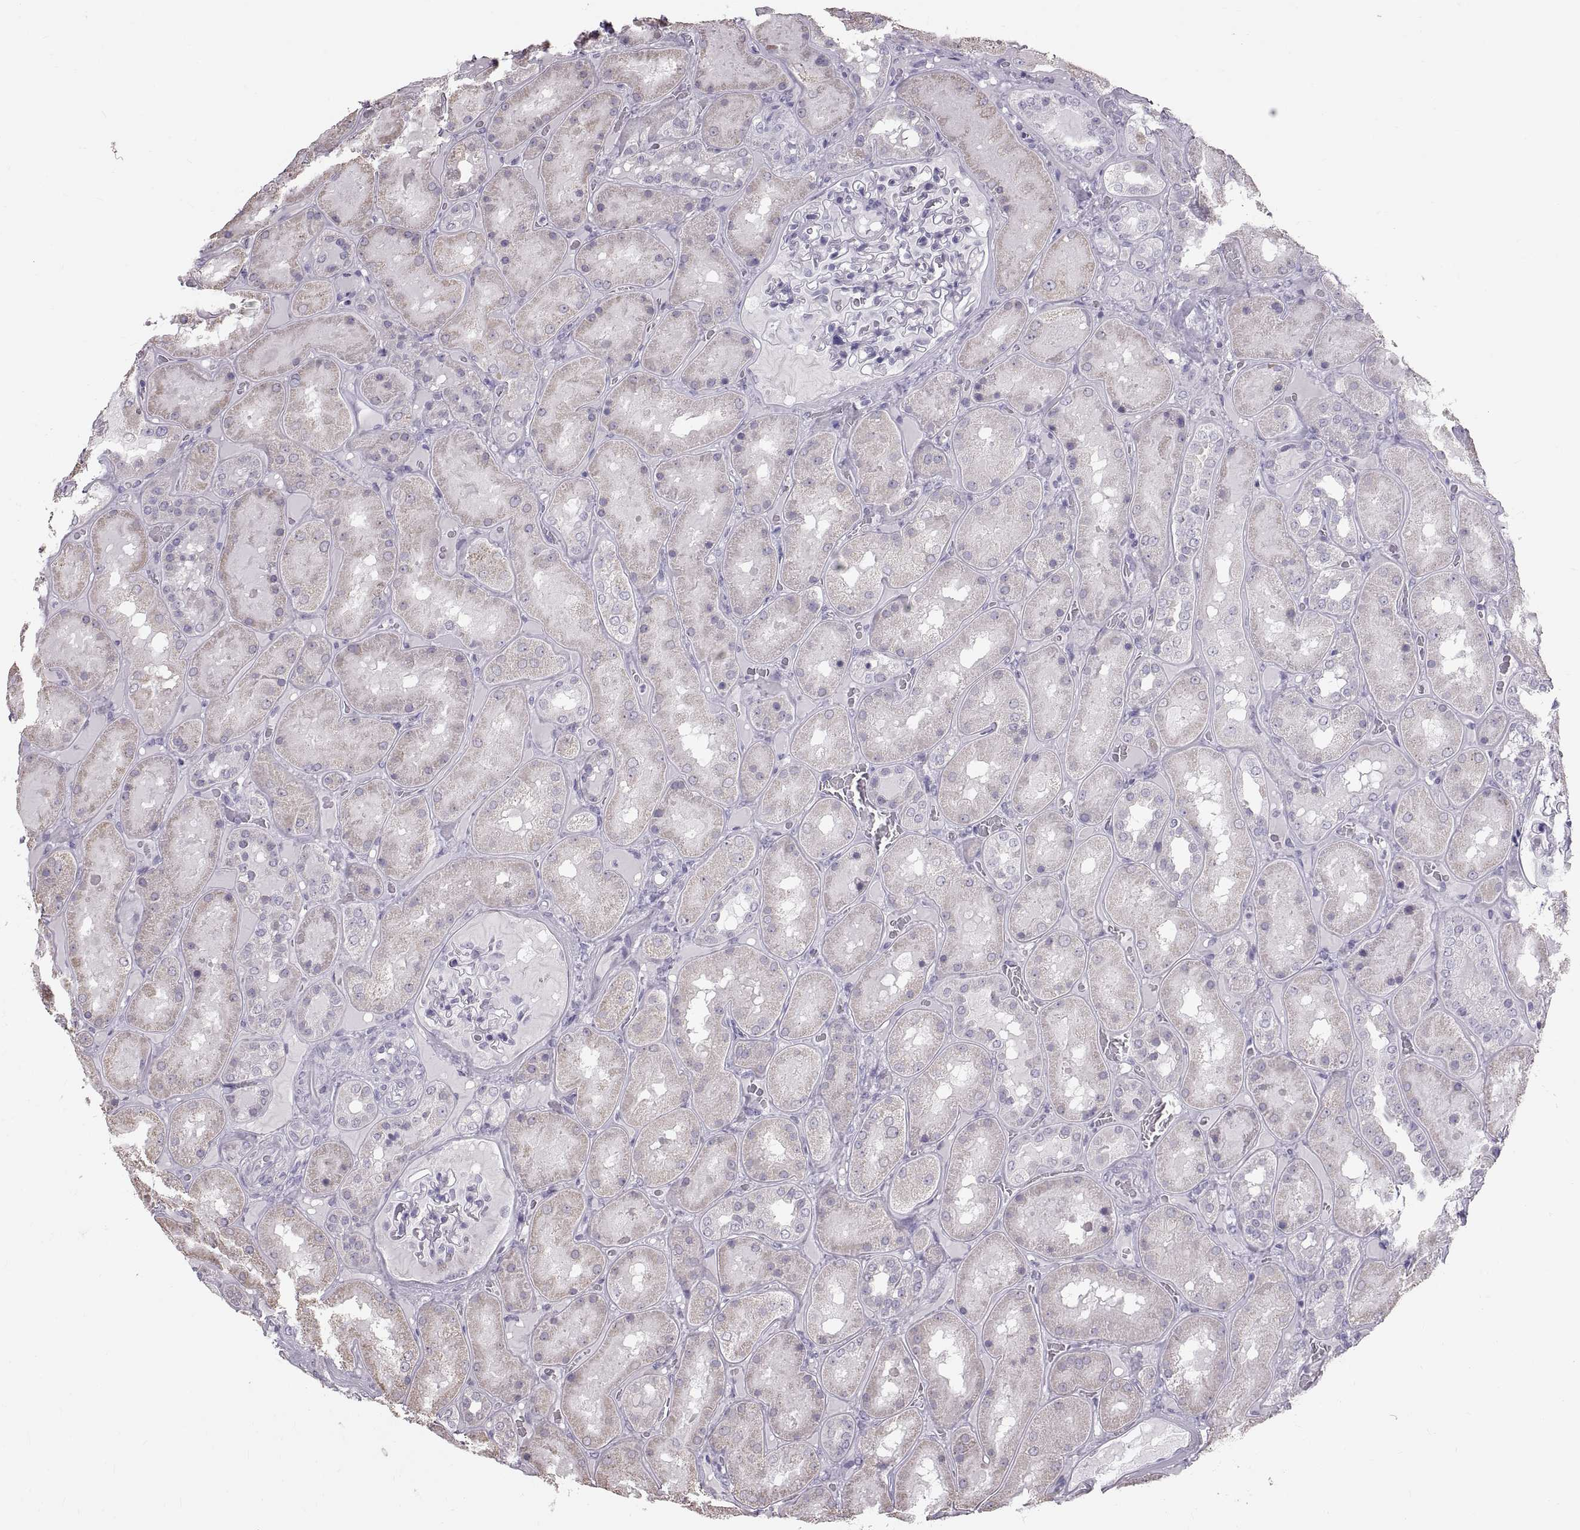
{"staining": {"intensity": "negative", "quantity": "none", "location": "none"}, "tissue": "kidney", "cell_type": "Cells in glomeruli", "image_type": "normal", "snomed": [{"axis": "morphology", "description": "Normal tissue, NOS"}, {"axis": "topography", "description": "Kidney"}], "caption": "The histopathology image displays no significant staining in cells in glomeruli of kidney.", "gene": "WBP2NL", "patient": {"sex": "male", "age": 73}}